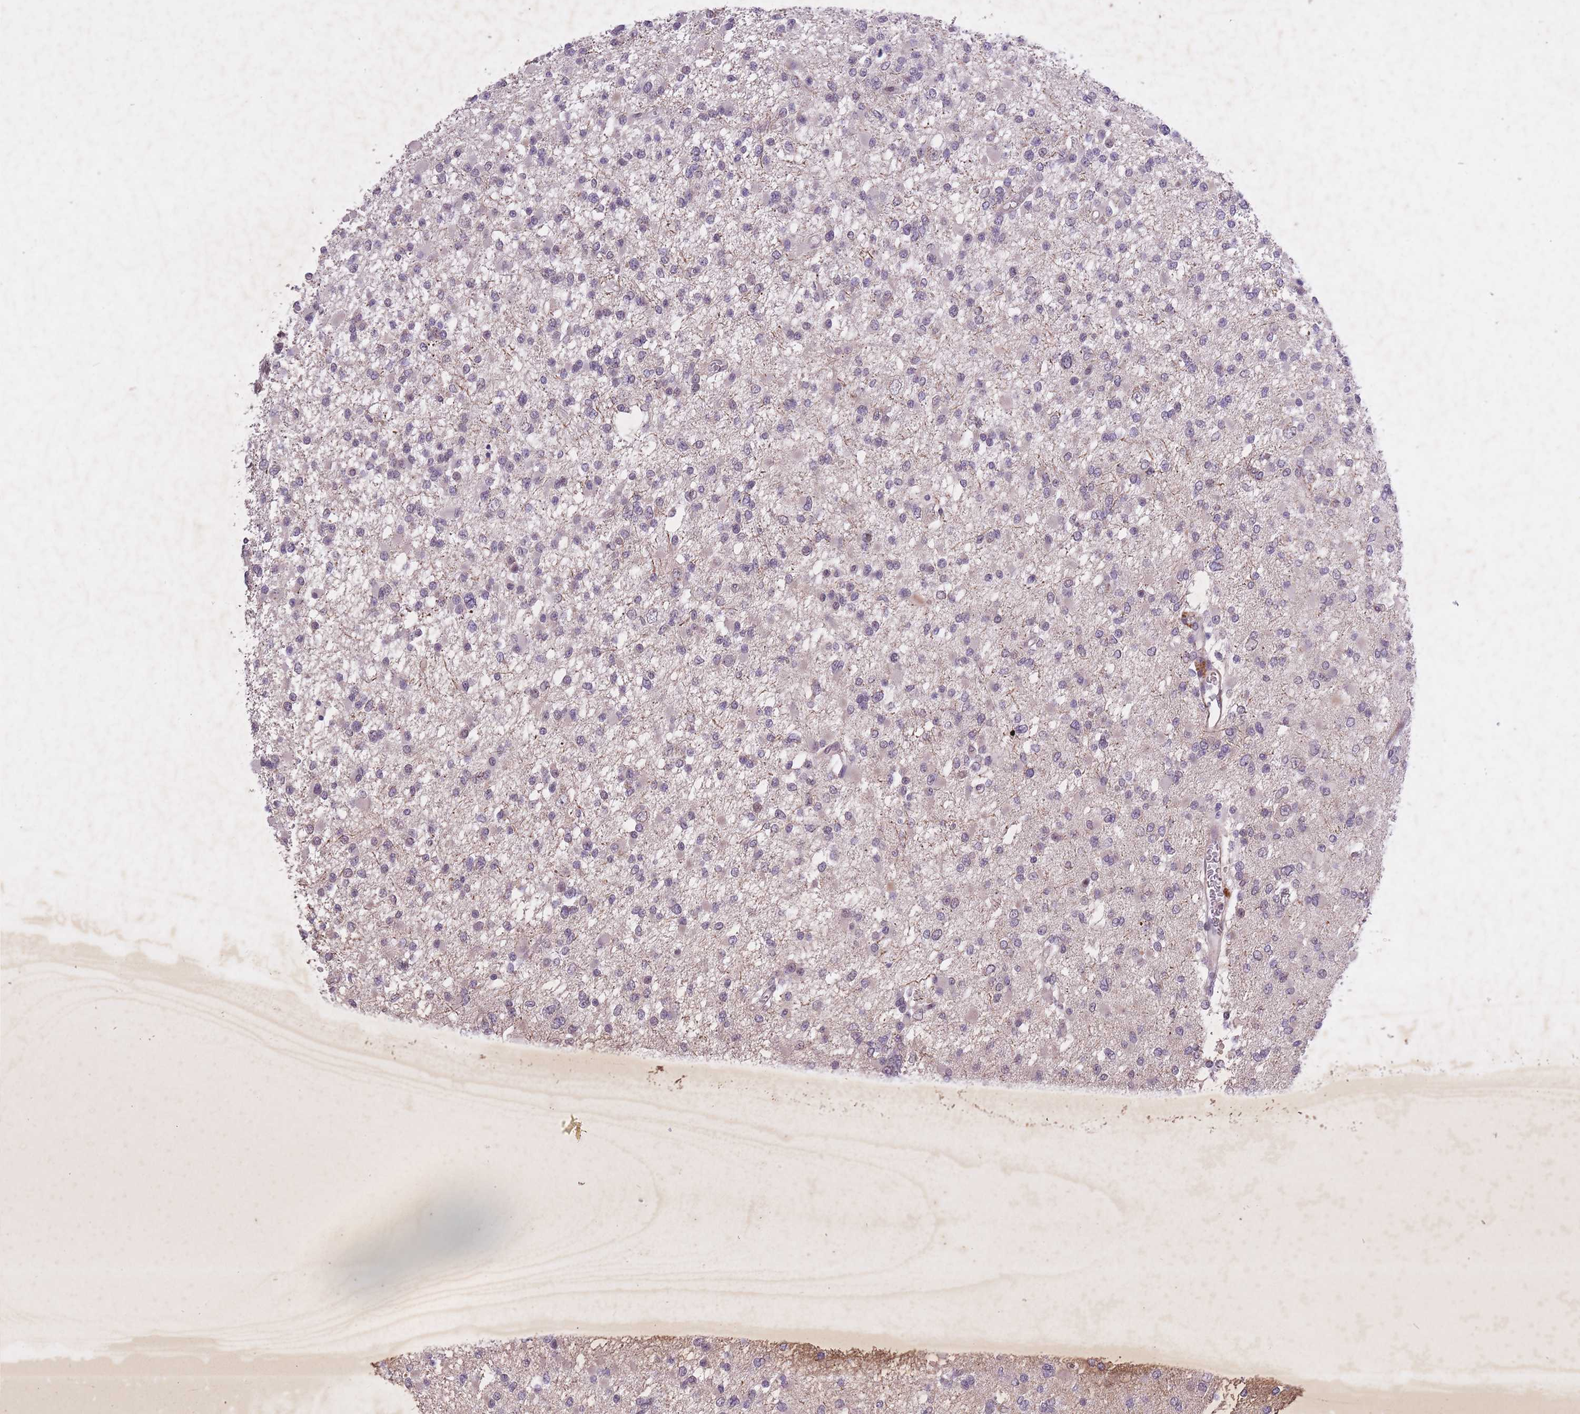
{"staining": {"intensity": "negative", "quantity": "none", "location": "none"}, "tissue": "glioma", "cell_type": "Tumor cells", "image_type": "cancer", "snomed": [{"axis": "morphology", "description": "Glioma, malignant, Low grade"}, {"axis": "topography", "description": "Brain"}], "caption": "Malignant glioma (low-grade) stained for a protein using immunohistochemistry (IHC) exhibits no expression tumor cells.", "gene": "CBX6", "patient": {"sex": "female", "age": 22}}